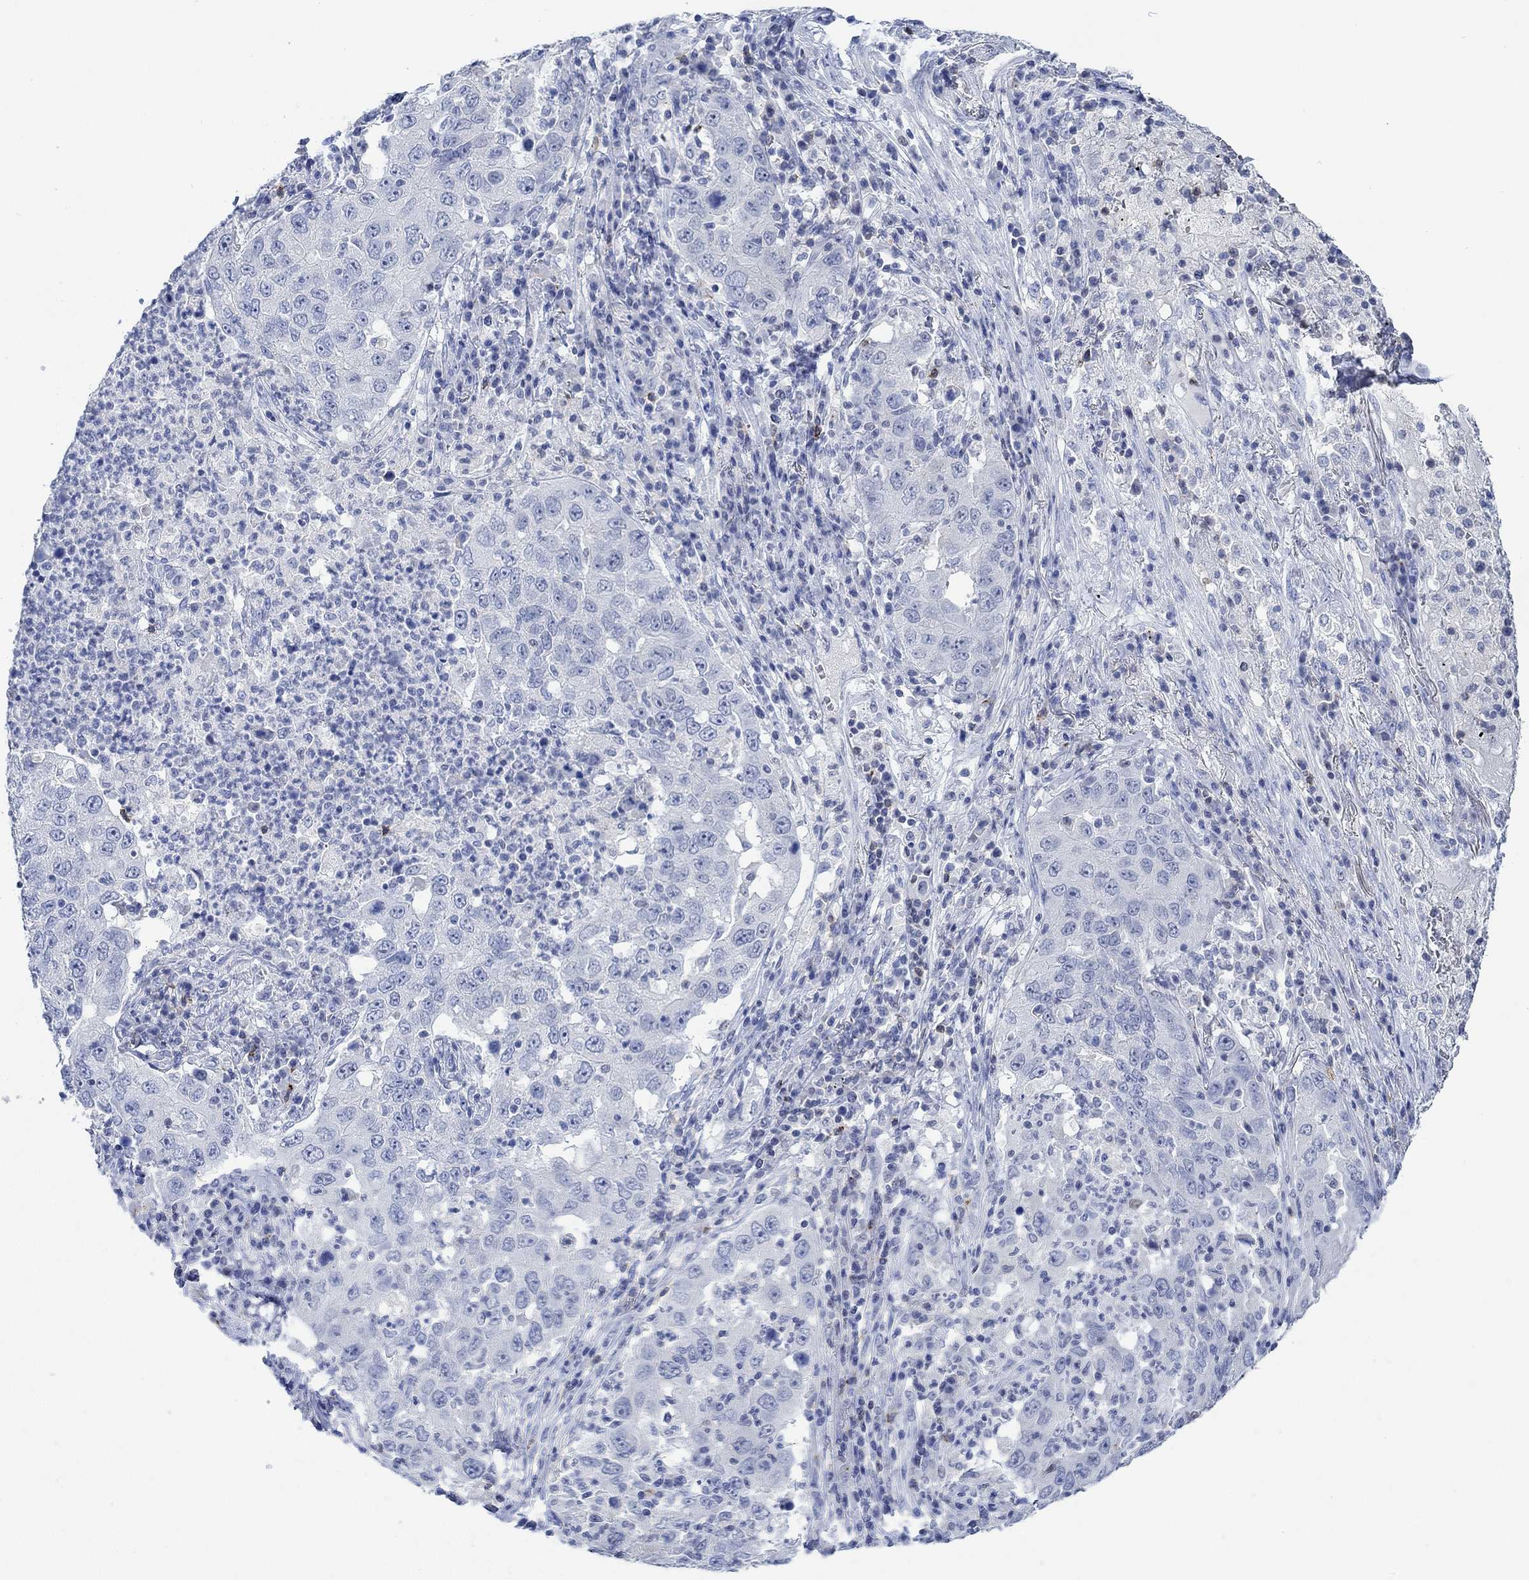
{"staining": {"intensity": "negative", "quantity": "none", "location": "none"}, "tissue": "lung cancer", "cell_type": "Tumor cells", "image_type": "cancer", "snomed": [{"axis": "morphology", "description": "Adenocarcinoma, NOS"}, {"axis": "topography", "description": "Lung"}], "caption": "The photomicrograph shows no significant positivity in tumor cells of lung adenocarcinoma.", "gene": "PPP1R17", "patient": {"sex": "male", "age": 73}}